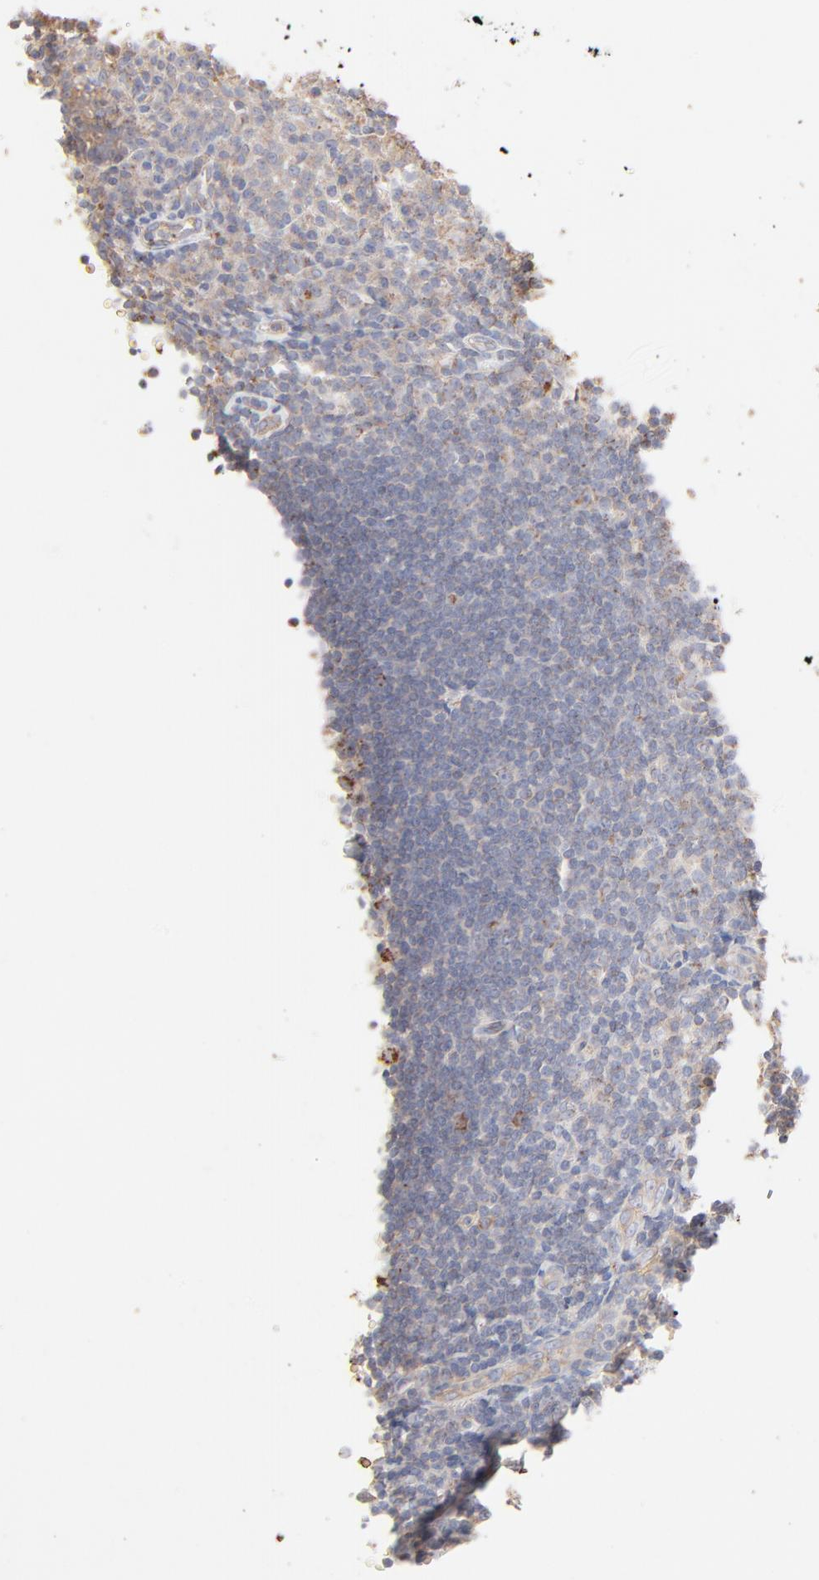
{"staining": {"intensity": "moderate", "quantity": "<25%", "location": "cytoplasmic/membranous"}, "tissue": "tonsil", "cell_type": "Germinal center cells", "image_type": "normal", "snomed": [{"axis": "morphology", "description": "Normal tissue, NOS"}, {"axis": "topography", "description": "Tonsil"}], "caption": "The photomicrograph displays immunohistochemical staining of unremarkable tonsil. There is moderate cytoplasmic/membranous expression is appreciated in approximately <25% of germinal center cells.", "gene": "SPTB", "patient": {"sex": "female", "age": 40}}